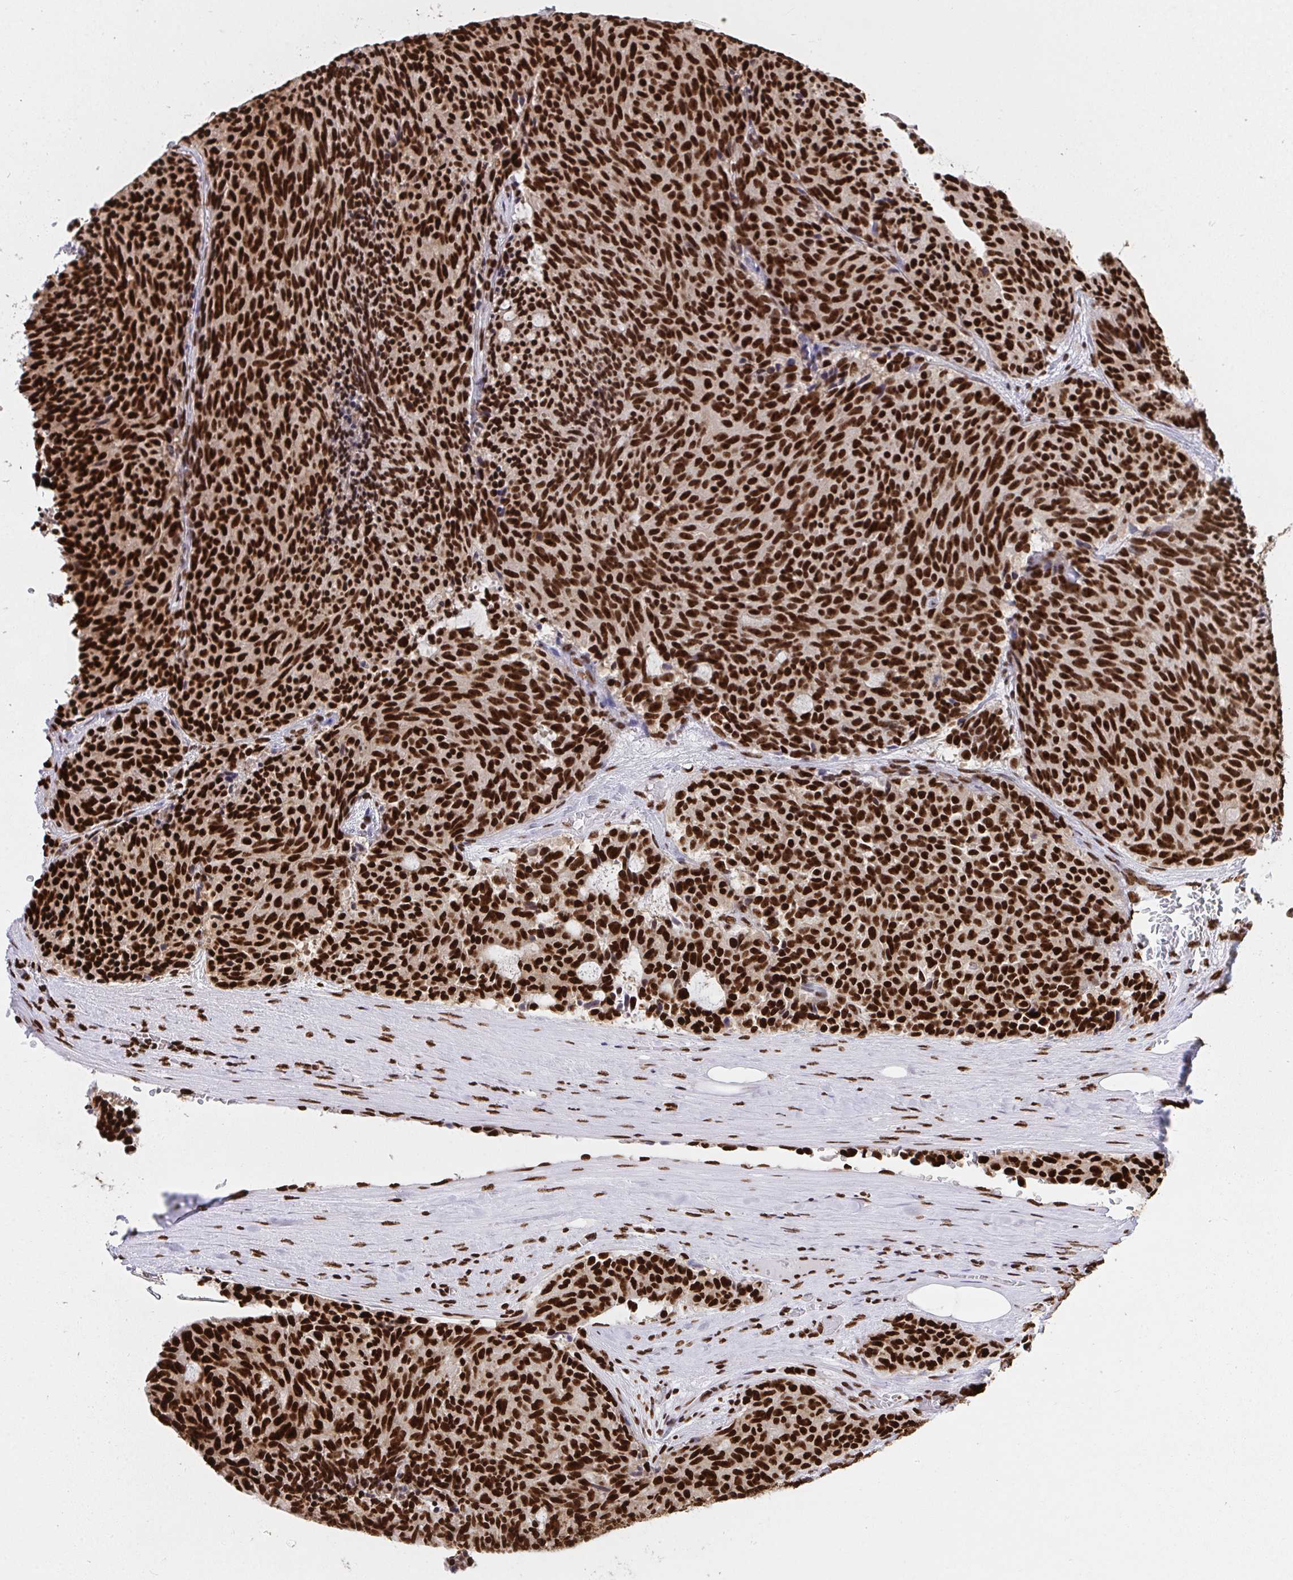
{"staining": {"intensity": "strong", "quantity": ">75%", "location": "nuclear"}, "tissue": "carcinoid", "cell_type": "Tumor cells", "image_type": "cancer", "snomed": [{"axis": "morphology", "description": "Carcinoid, malignant, NOS"}, {"axis": "topography", "description": "Pancreas"}], "caption": "DAB immunohistochemical staining of human malignant carcinoid reveals strong nuclear protein expression in about >75% of tumor cells.", "gene": "HNRNPL", "patient": {"sex": "female", "age": 54}}